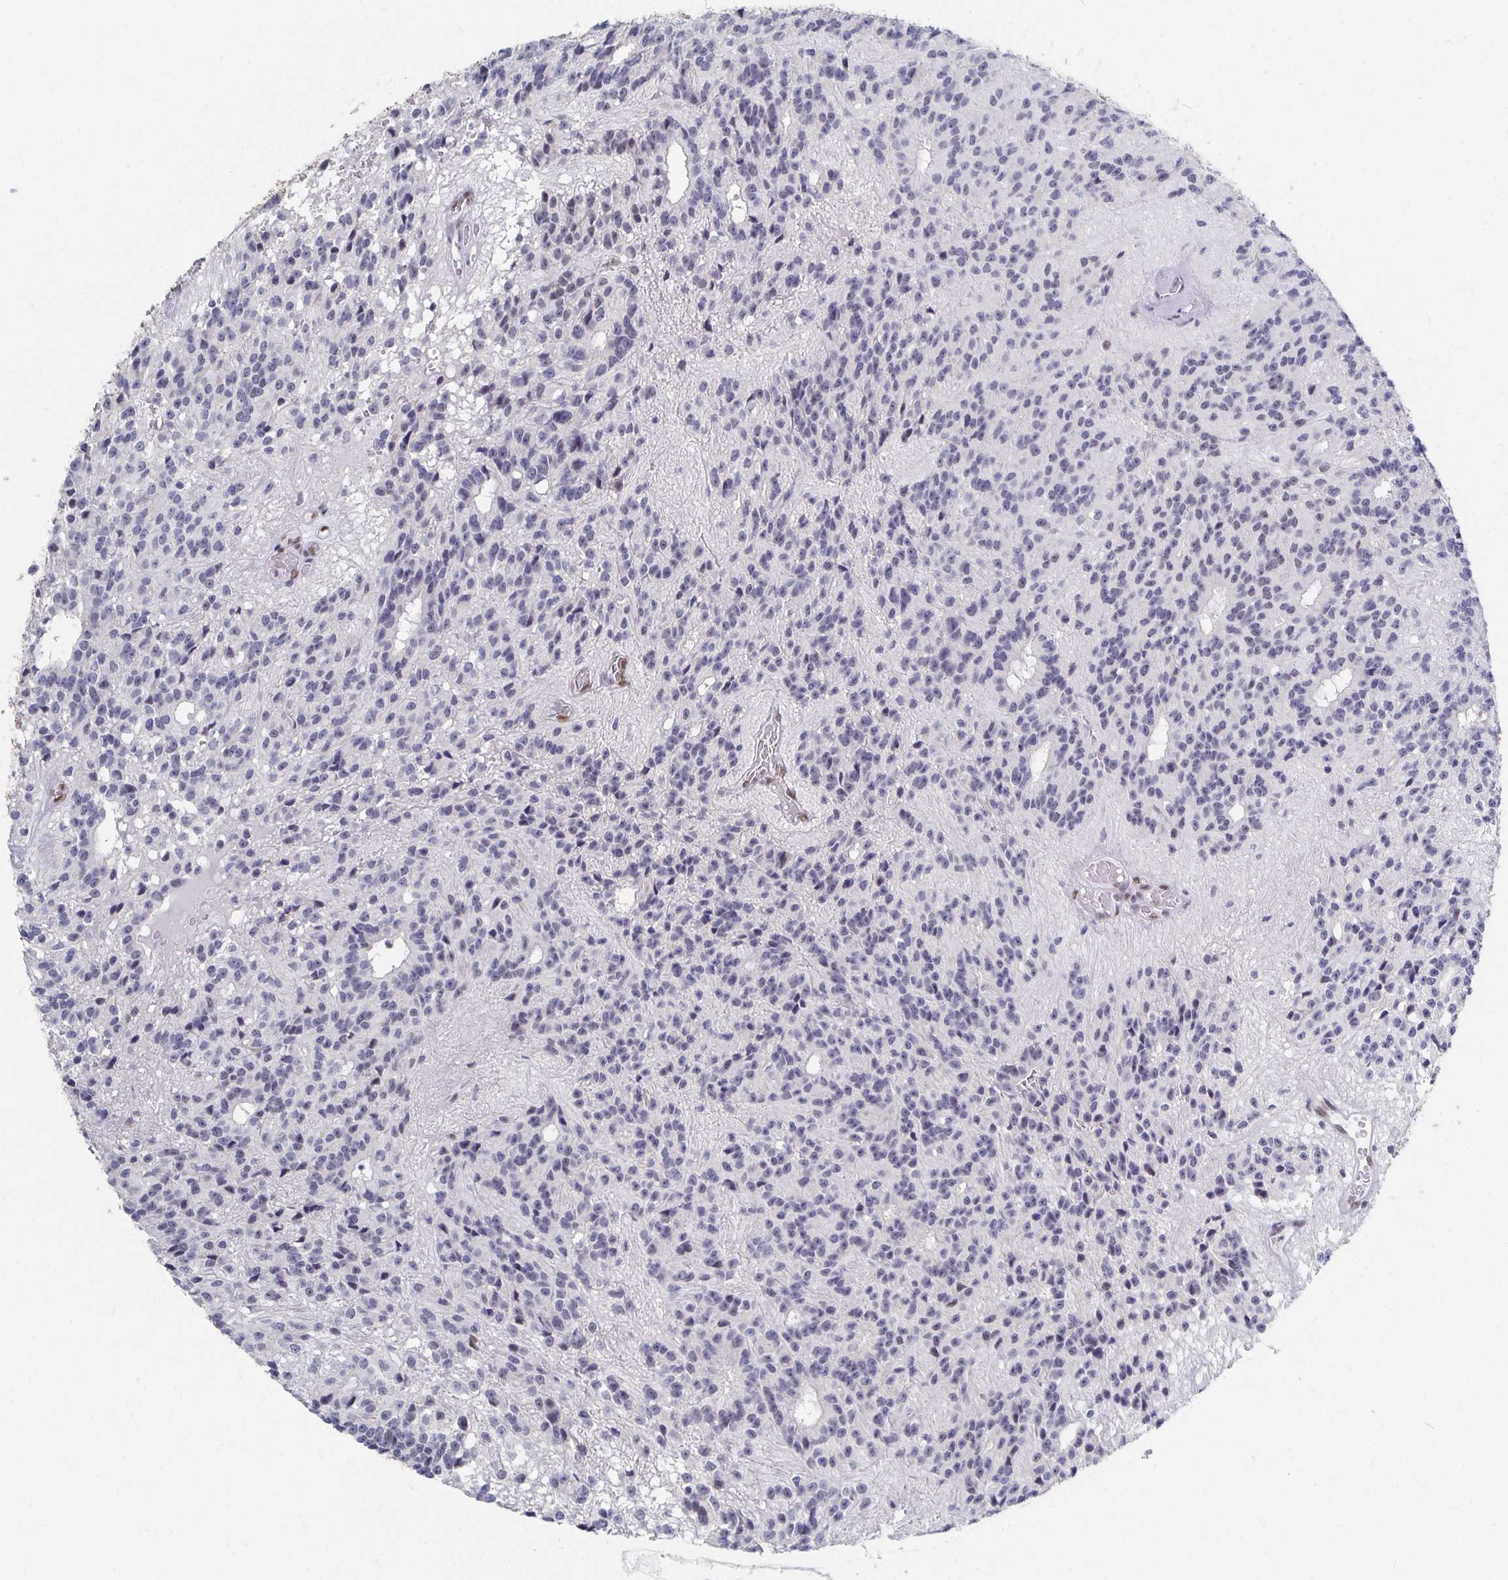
{"staining": {"intensity": "negative", "quantity": "none", "location": "none"}, "tissue": "glioma", "cell_type": "Tumor cells", "image_type": "cancer", "snomed": [{"axis": "morphology", "description": "Glioma, malignant, Low grade"}, {"axis": "topography", "description": "Brain"}], "caption": "There is no significant expression in tumor cells of glioma. The staining is performed using DAB (3,3'-diaminobenzidine) brown chromogen with nuclei counter-stained in using hematoxylin.", "gene": "CLIC3", "patient": {"sex": "male", "age": 31}}